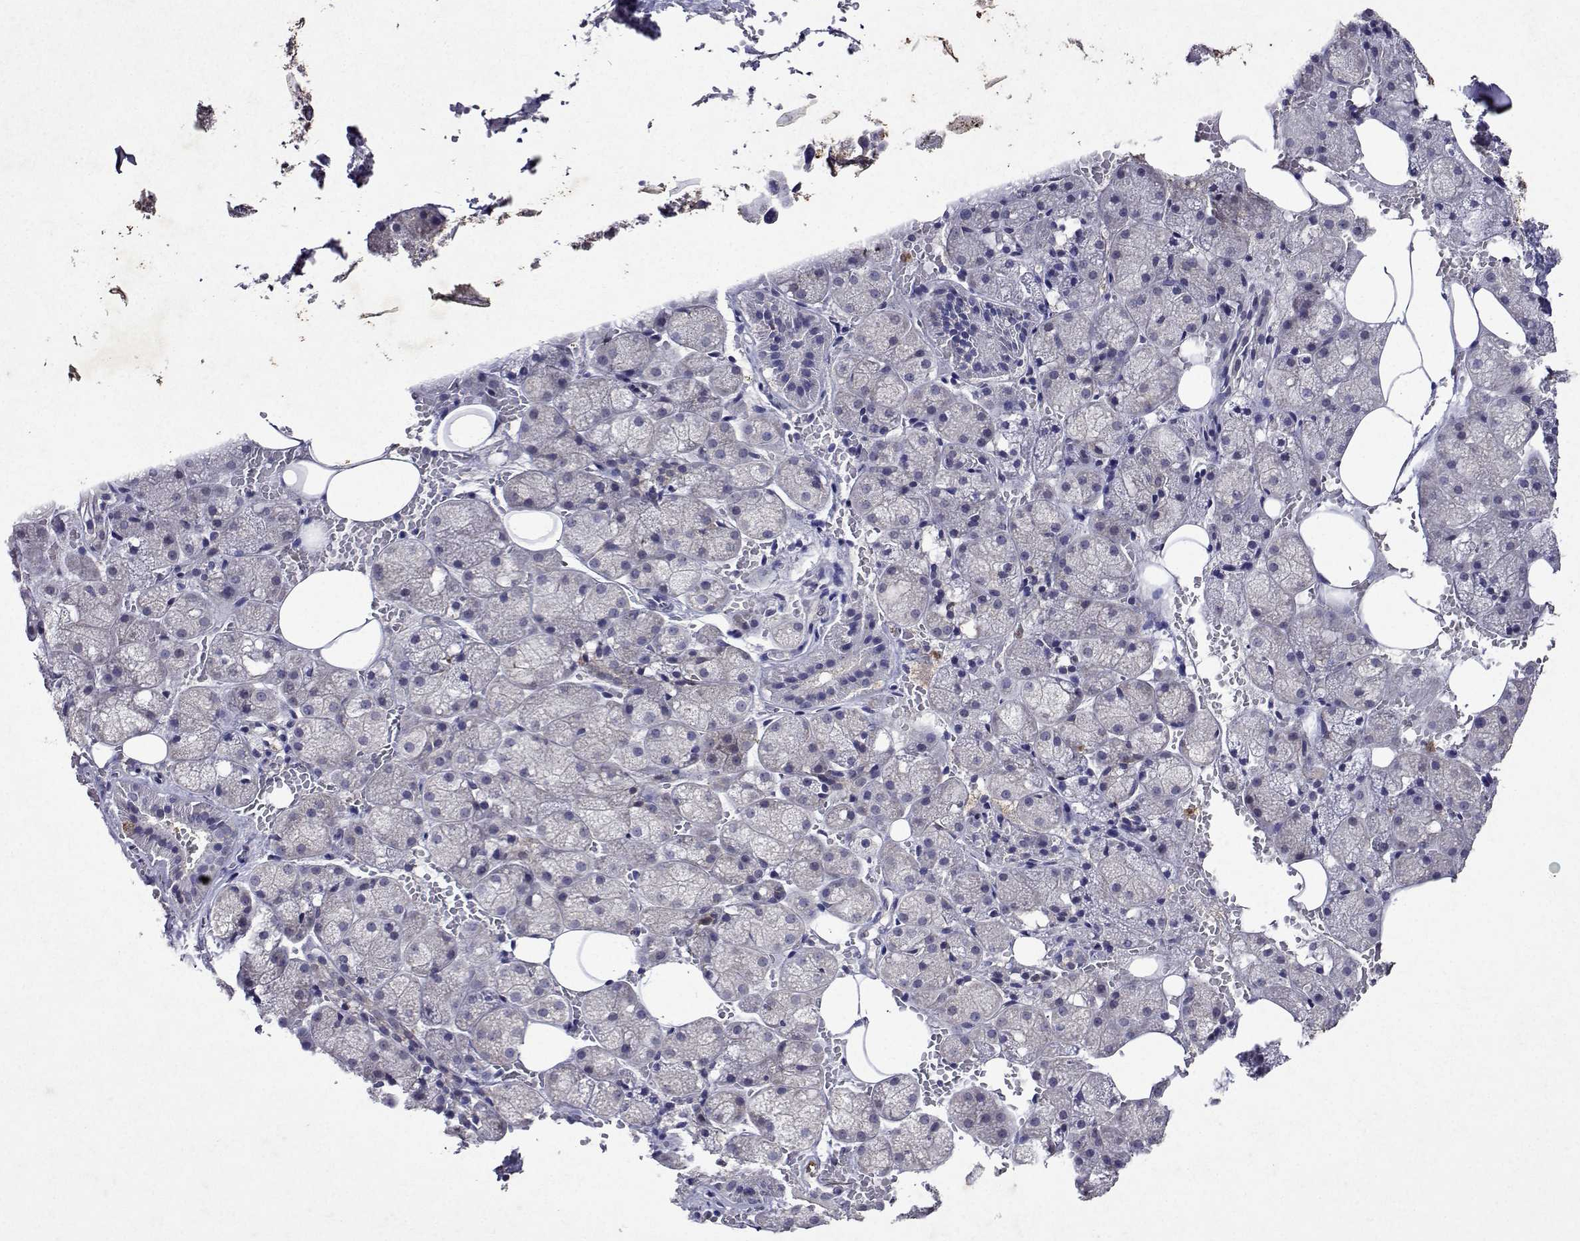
{"staining": {"intensity": "negative", "quantity": "none", "location": "none"}, "tissue": "salivary gland", "cell_type": "Glandular cells", "image_type": "normal", "snomed": [{"axis": "morphology", "description": "Normal tissue, NOS"}, {"axis": "topography", "description": "Salivary gland"}, {"axis": "topography", "description": "Peripheral nerve tissue"}], "caption": "Immunohistochemistry histopathology image of normal salivary gland stained for a protein (brown), which shows no staining in glandular cells.", "gene": "APAF1", "patient": {"sex": "male", "age": 38}}